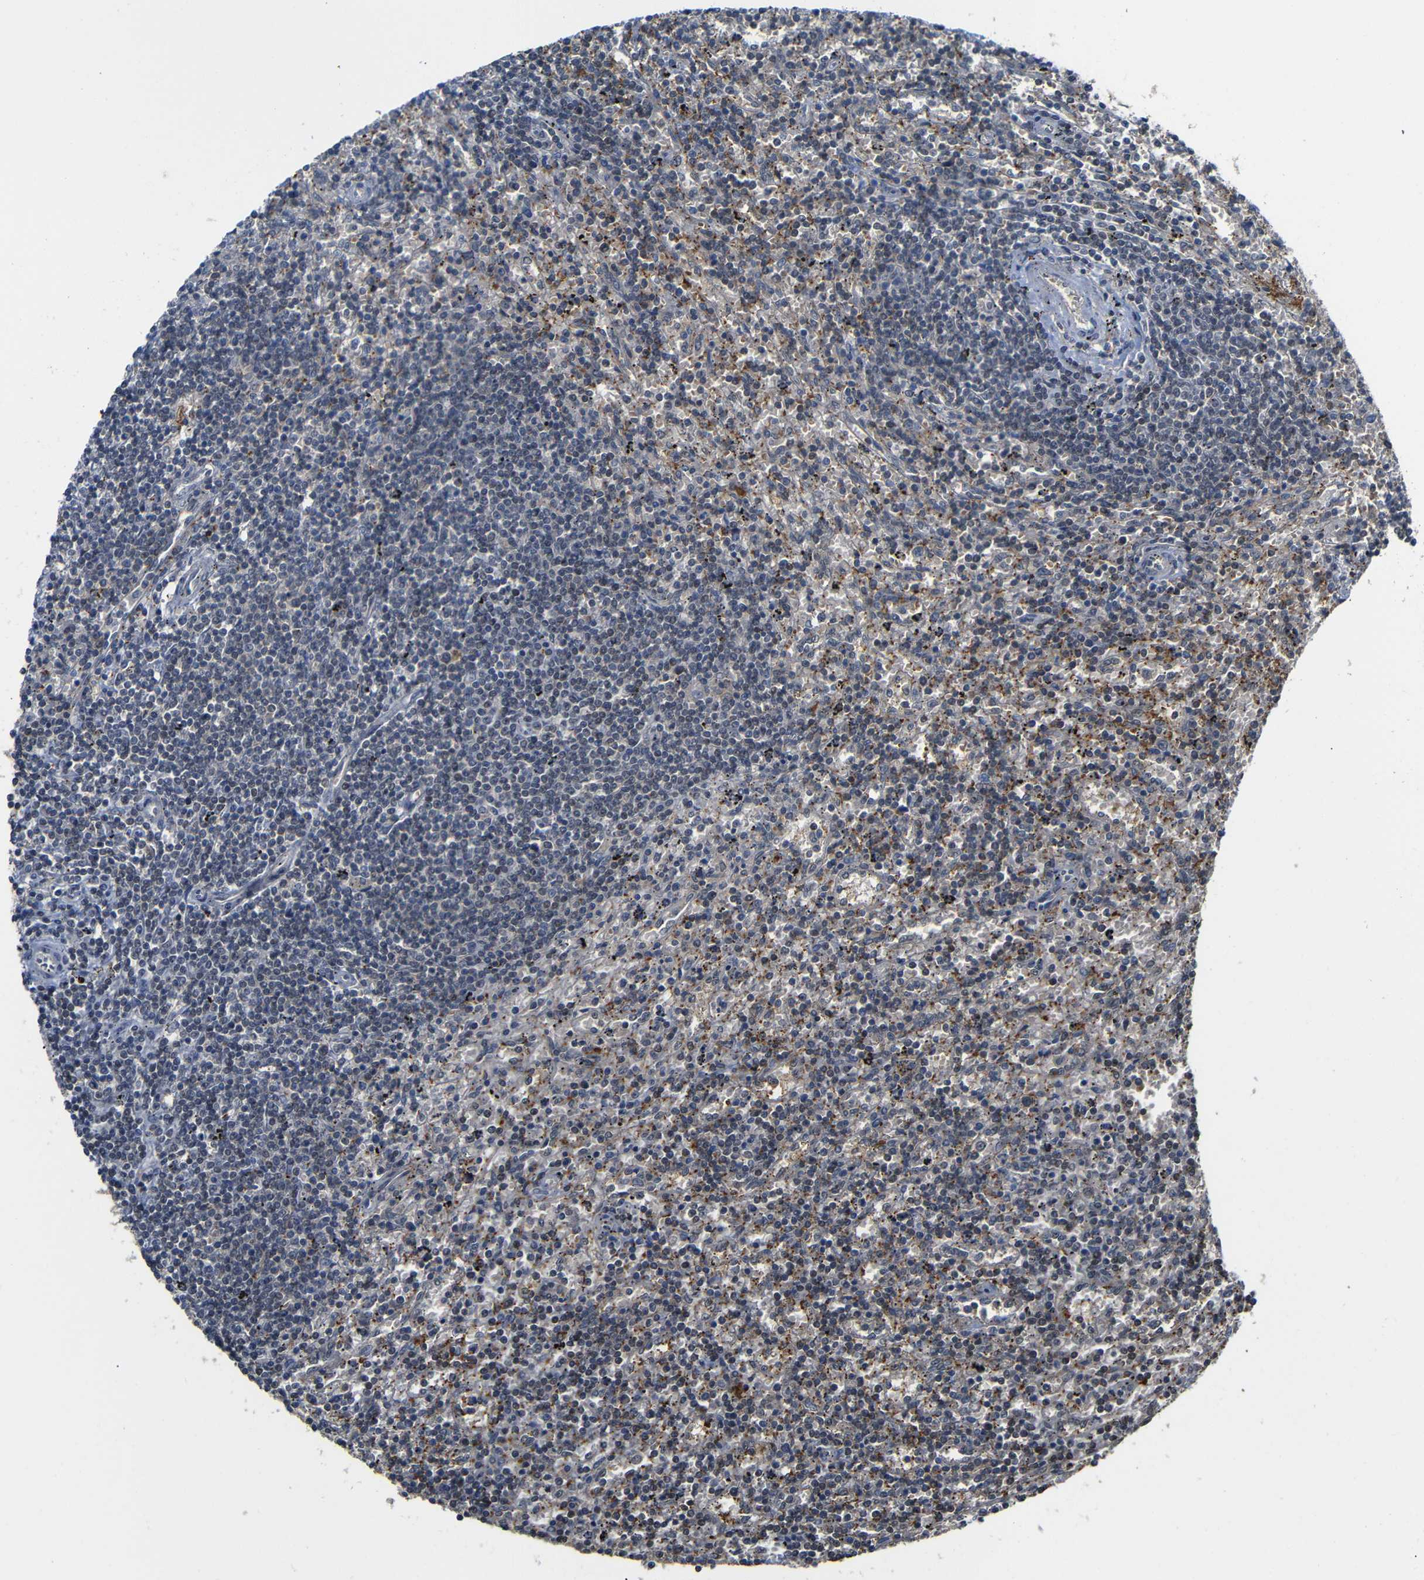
{"staining": {"intensity": "negative", "quantity": "none", "location": "none"}, "tissue": "lymphoma", "cell_type": "Tumor cells", "image_type": "cancer", "snomed": [{"axis": "morphology", "description": "Malignant lymphoma, non-Hodgkin's type, Low grade"}, {"axis": "topography", "description": "Spleen"}], "caption": "This histopathology image is of low-grade malignant lymphoma, non-Hodgkin's type stained with IHC to label a protein in brown with the nuclei are counter-stained blue. There is no positivity in tumor cells. The staining was performed using DAB to visualize the protein expression in brown, while the nuclei were stained in blue with hematoxylin (Magnification: 20x).", "gene": "ATG12", "patient": {"sex": "male", "age": 76}}